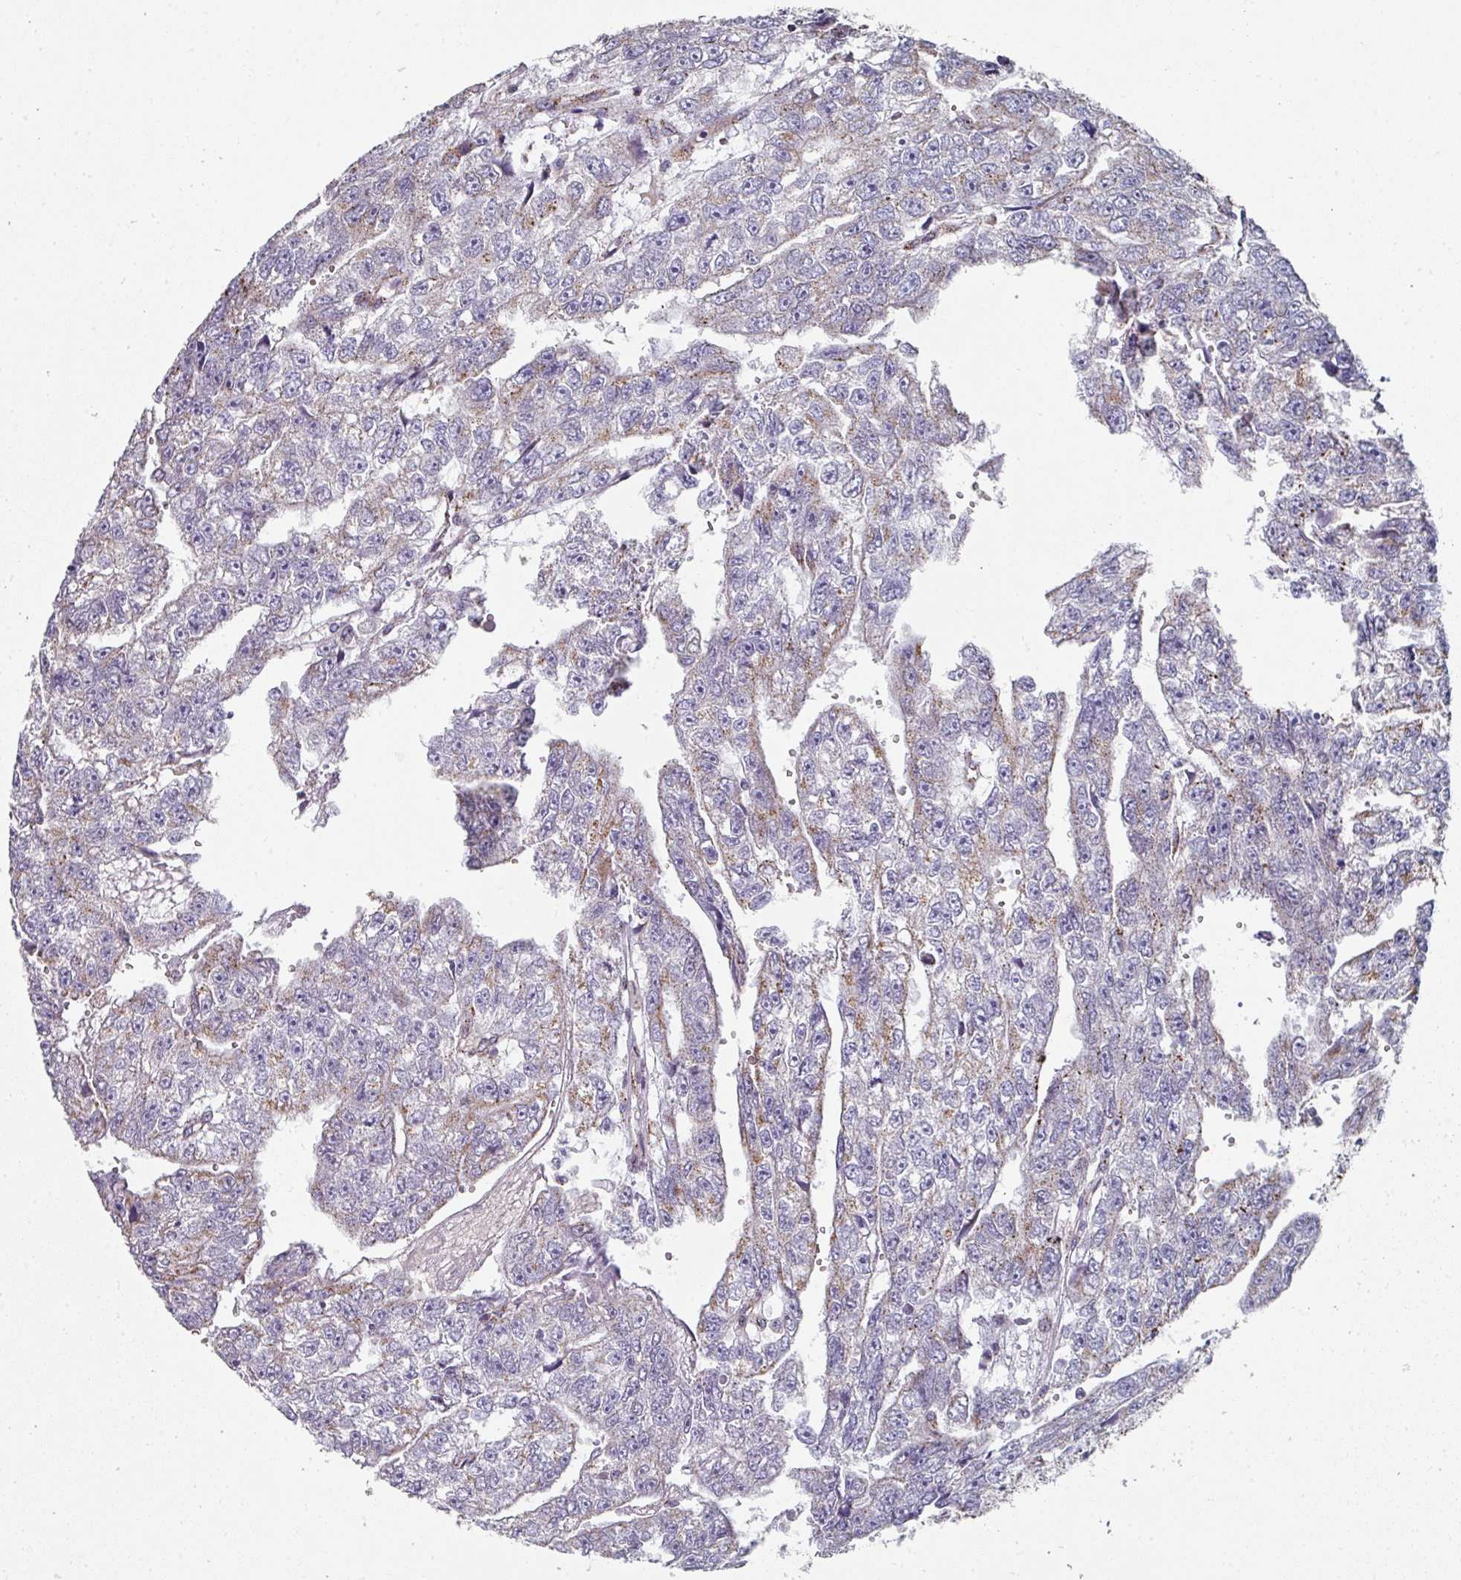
{"staining": {"intensity": "moderate", "quantity": "25%-75%", "location": "cytoplasmic/membranous"}, "tissue": "testis cancer", "cell_type": "Tumor cells", "image_type": "cancer", "snomed": [{"axis": "morphology", "description": "Carcinoma, Embryonal, NOS"}, {"axis": "topography", "description": "Testis"}], "caption": "Testis embryonal carcinoma tissue reveals moderate cytoplasmic/membranous expression in about 25%-75% of tumor cells", "gene": "CCDC85B", "patient": {"sex": "male", "age": 20}}